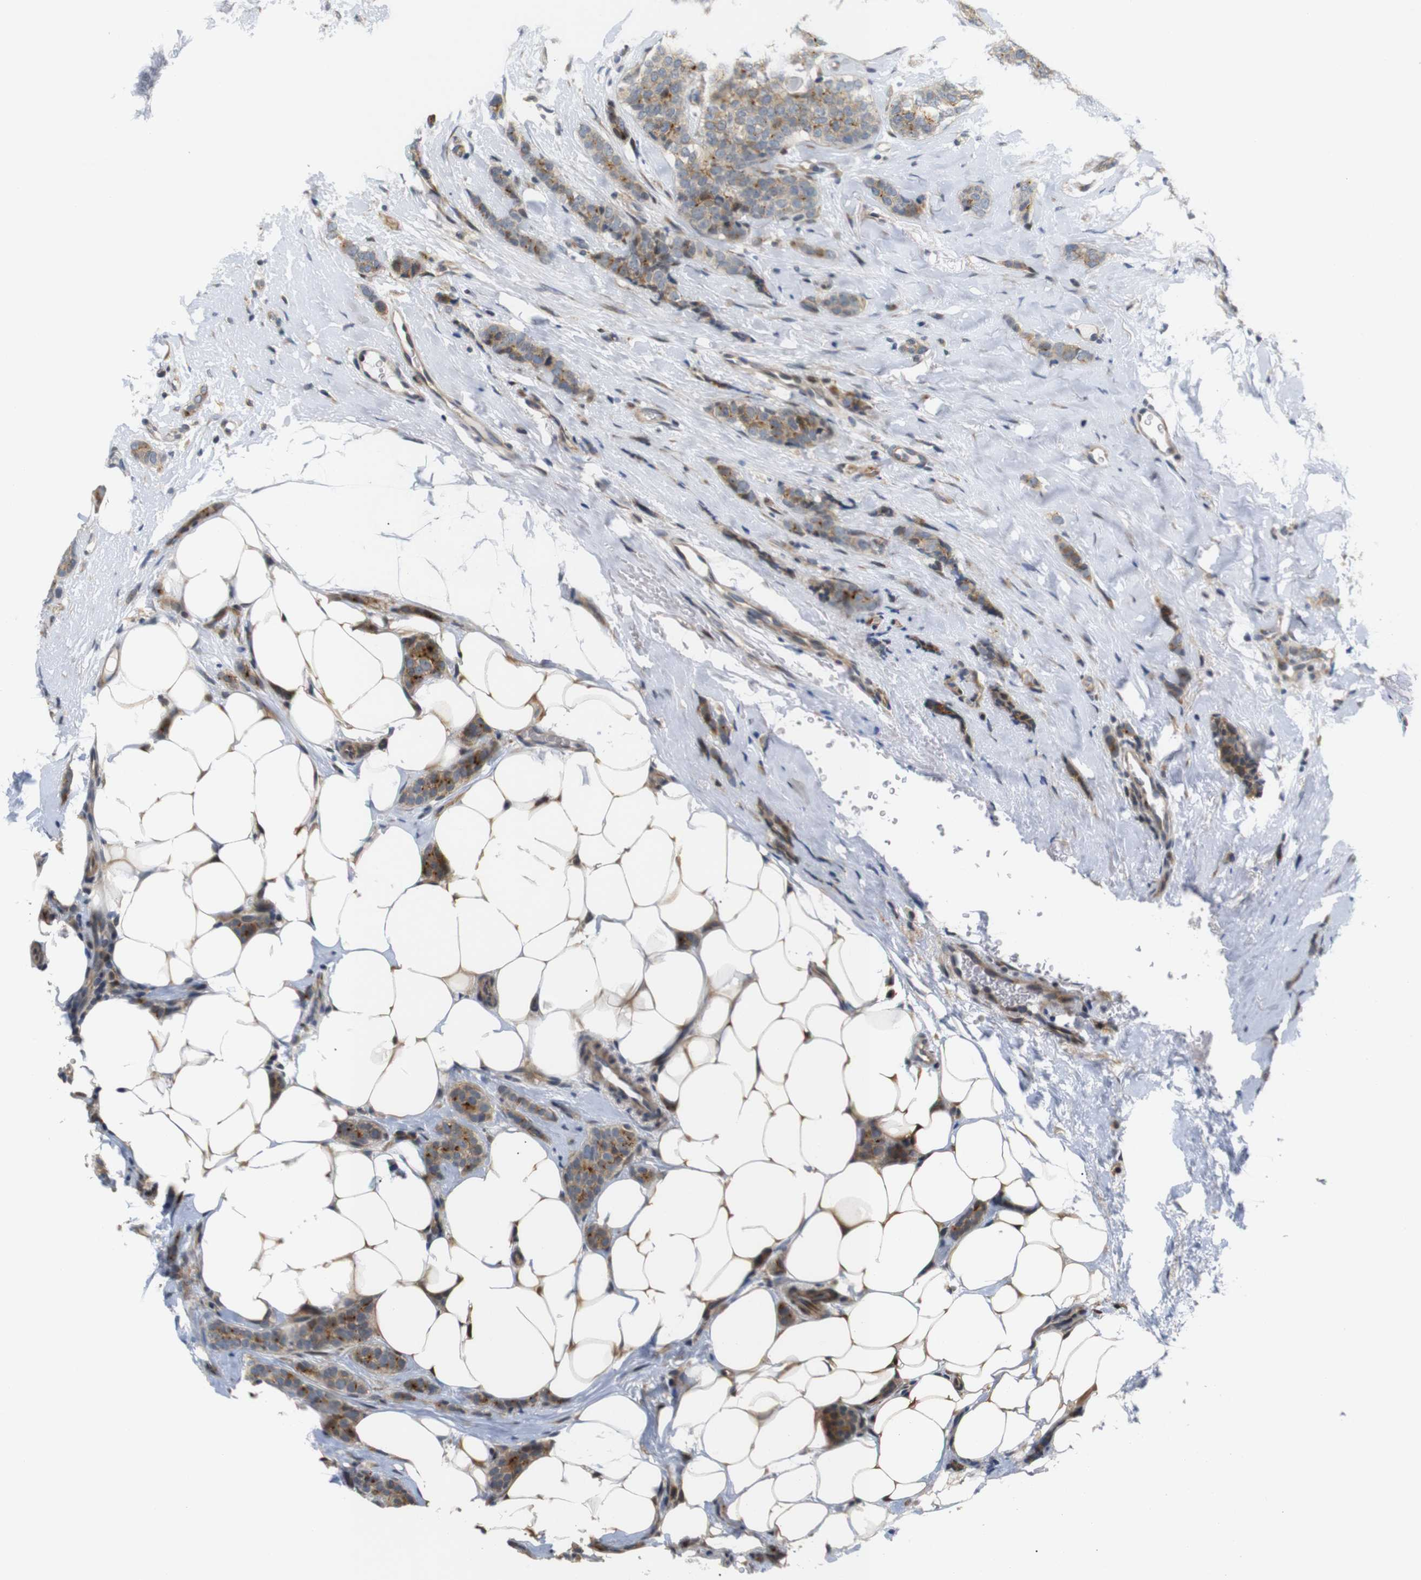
{"staining": {"intensity": "weak", "quantity": ">75%", "location": "cytoplasmic/membranous"}, "tissue": "breast cancer", "cell_type": "Tumor cells", "image_type": "cancer", "snomed": [{"axis": "morphology", "description": "Lobular carcinoma"}, {"axis": "topography", "description": "Skin"}, {"axis": "topography", "description": "Breast"}], "caption": "Protein staining shows weak cytoplasmic/membranous staining in about >75% of tumor cells in lobular carcinoma (breast). (DAB IHC with brightfield microscopy, high magnification).", "gene": "SYDE1", "patient": {"sex": "female", "age": 46}}